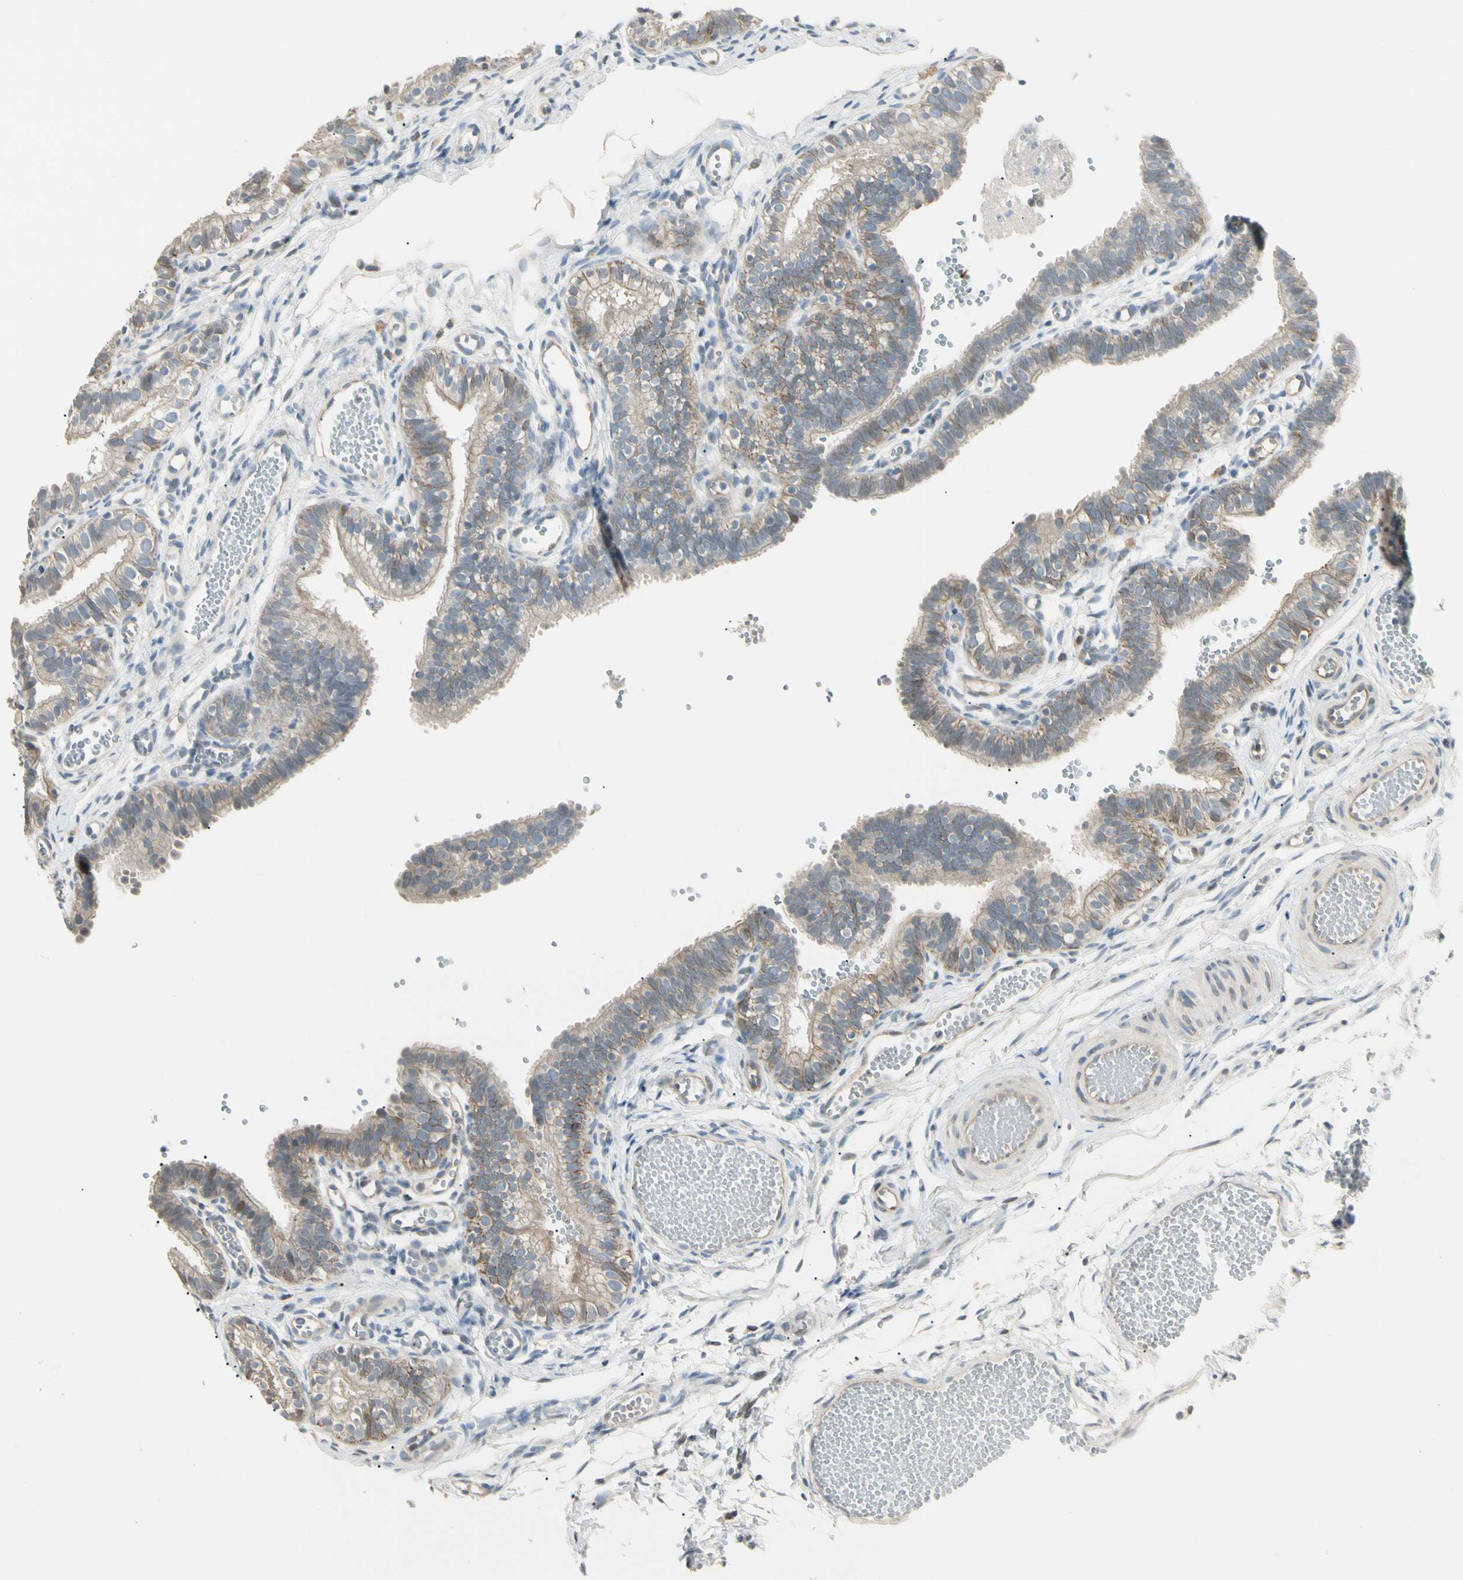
{"staining": {"intensity": "weak", "quantity": "25%-75%", "location": "cytoplasmic/membranous"}, "tissue": "fallopian tube", "cell_type": "Glandular cells", "image_type": "normal", "snomed": [{"axis": "morphology", "description": "Normal tissue, NOS"}, {"axis": "topography", "description": "Fallopian tube"}, {"axis": "topography", "description": "Placenta"}], "caption": "Unremarkable fallopian tube was stained to show a protein in brown. There is low levels of weak cytoplasmic/membranous expression in about 25%-75% of glandular cells.", "gene": "P3H2", "patient": {"sex": "female", "age": 34}}